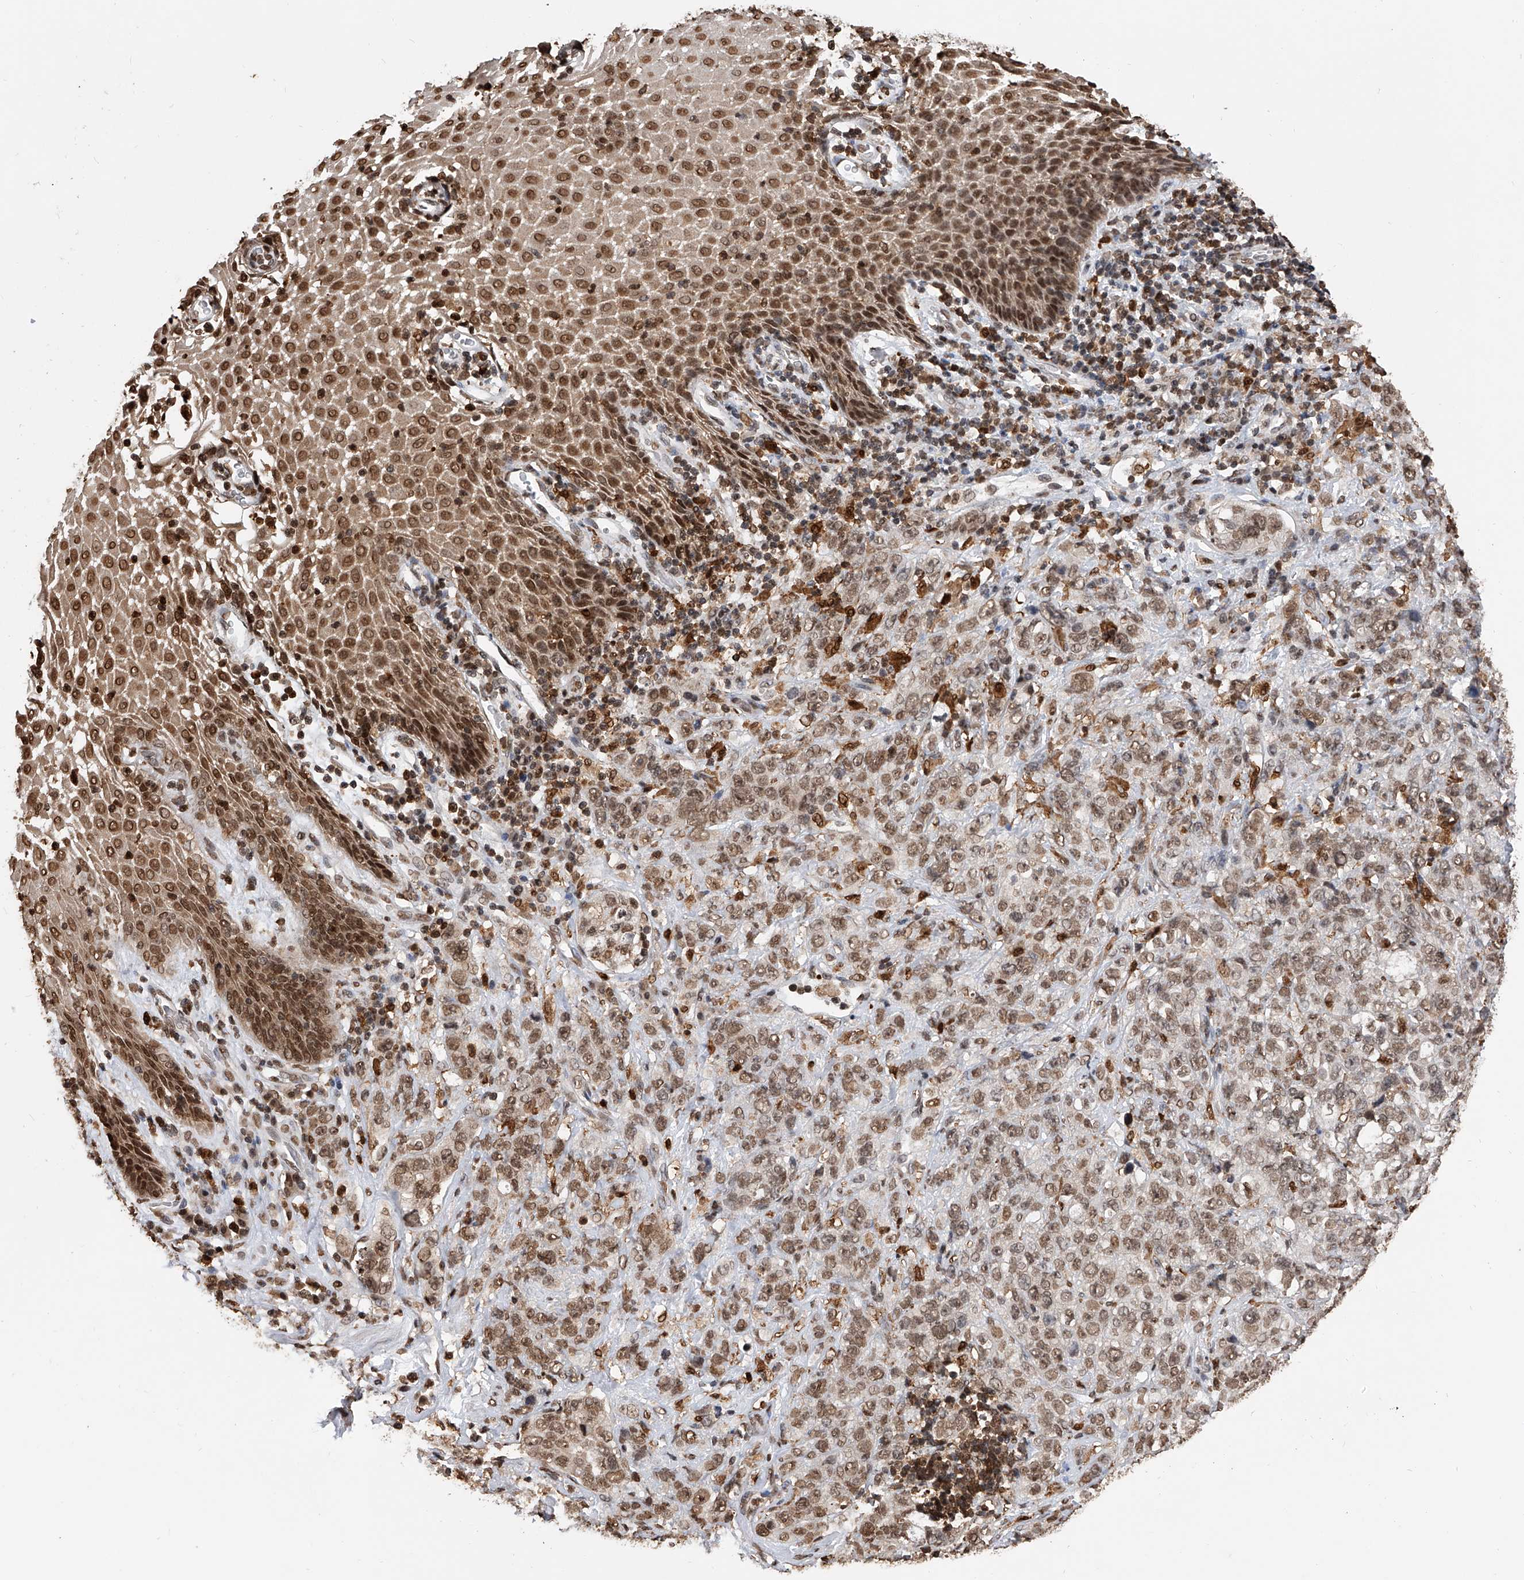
{"staining": {"intensity": "moderate", "quantity": ">75%", "location": "nuclear"}, "tissue": "stomach cancer", "cell_type": "Tumor cells", "image_type": "cancer", "snomed": [{"axis": "morphology", "description": "Adenocarcinoma, NOS"}, {"axis": "topography", "description": "Stomach"}], "caption": "High-power microscopy captured an immunohistochemistry (IHC) histopathology image of stomach cancer (adenocarcinoma), revealing moderate nuclear staining in approximately >75% of tumor cells. (DAB IHC, brown staining for protein, blue staining for nuclei).", "gene": "CFAP410", "patient": {"sex": "male", "age": 48}}